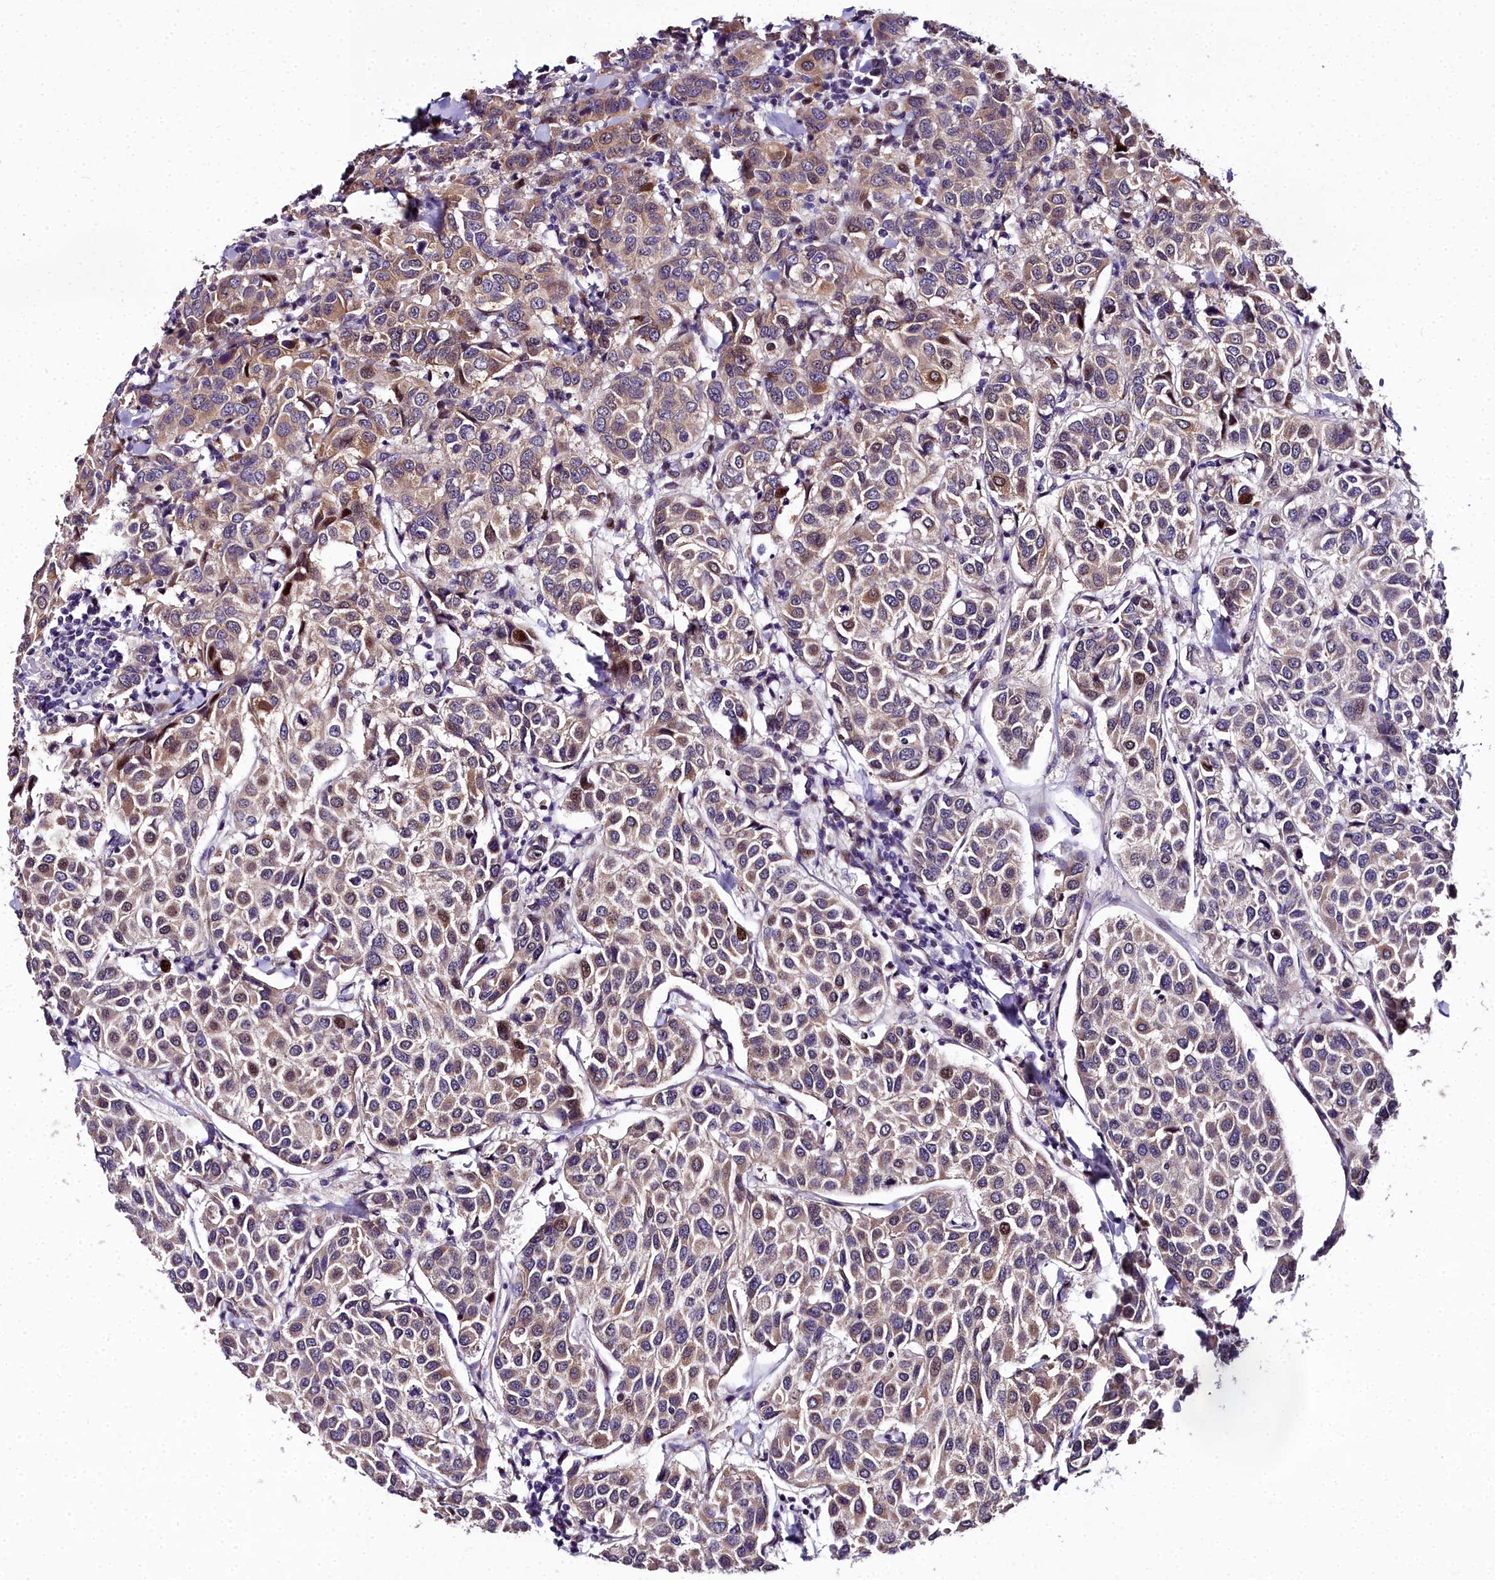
{"staining": {"intensity": "weak", "quantity": "25%-75%", "location": "cytoplasmic/membranous,nuclear"}, "tissue": "breast cancer", "cell_type": "Tumor cells", "image_type": "cancer", "snomed": [{"axis": "morphology", "description": "Duct carcinoma"}, {"axis": "topography", "description": "Breast"}], "caption": "Breast intraductal carcinoma stained with IHC shows weak cytoplasmic/membranous and nuclear expression in about 25%-75% of tumor cells.", "gene": "AP1M1", "patient": {"sex": "female", "age": 55}}